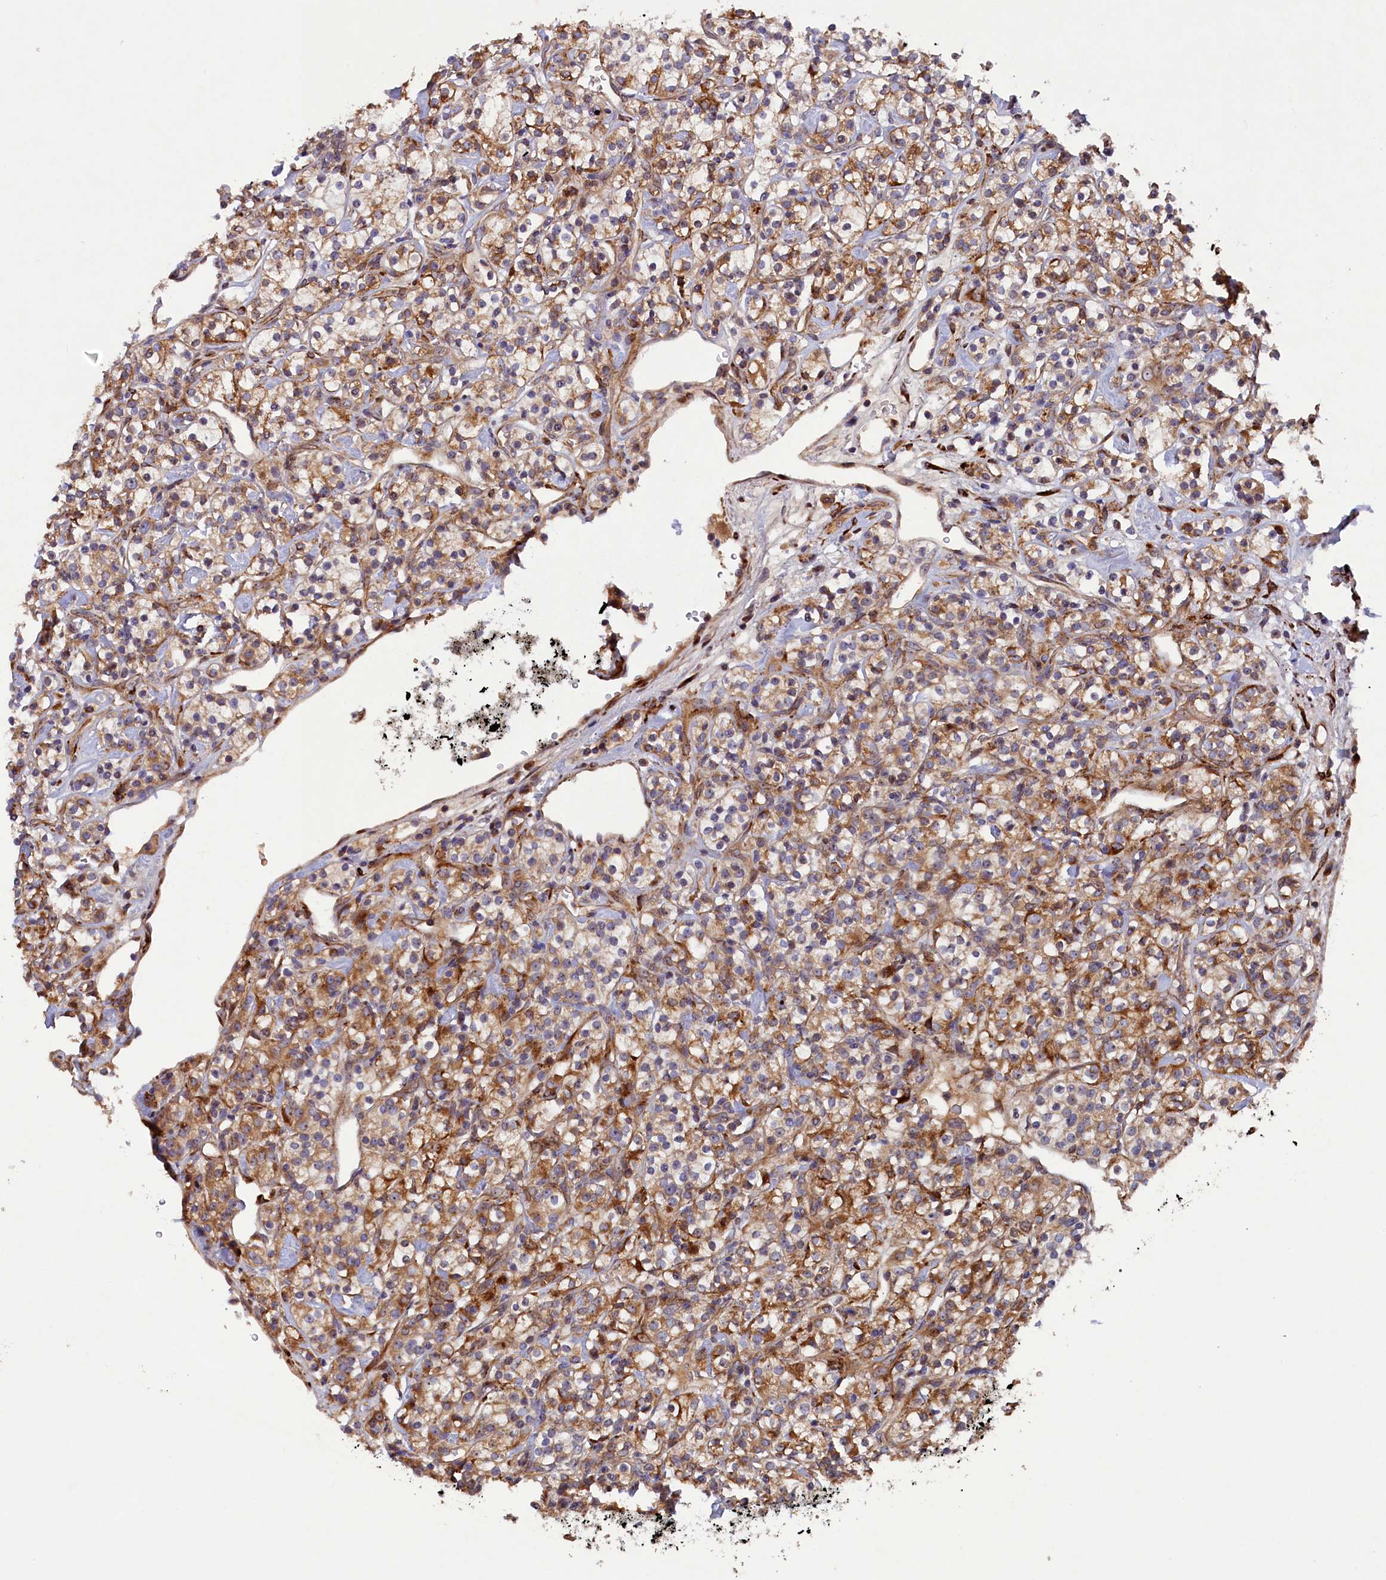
{"staining": {"intensity": "moderate", "quantity": ">75%", "location": "cytoplasmic/membranous"}, "tissue": "renal cancer", "cell_type": "Tumor cells", "image_type": "cancer", "snomed": [{"axis": "morphology", "description": "Adenocarcinoma, NOS"}, {"axis": "topography", "description": "Kidney"}], "caption": "Immunohistochemical staining of renal cancer displays medium levels of moderate cytoplasmic/membranous protein expression in about >75% of tumor cells.", "gene": "ARRDC4", "patient": {"sex": "male", "age": 77}}